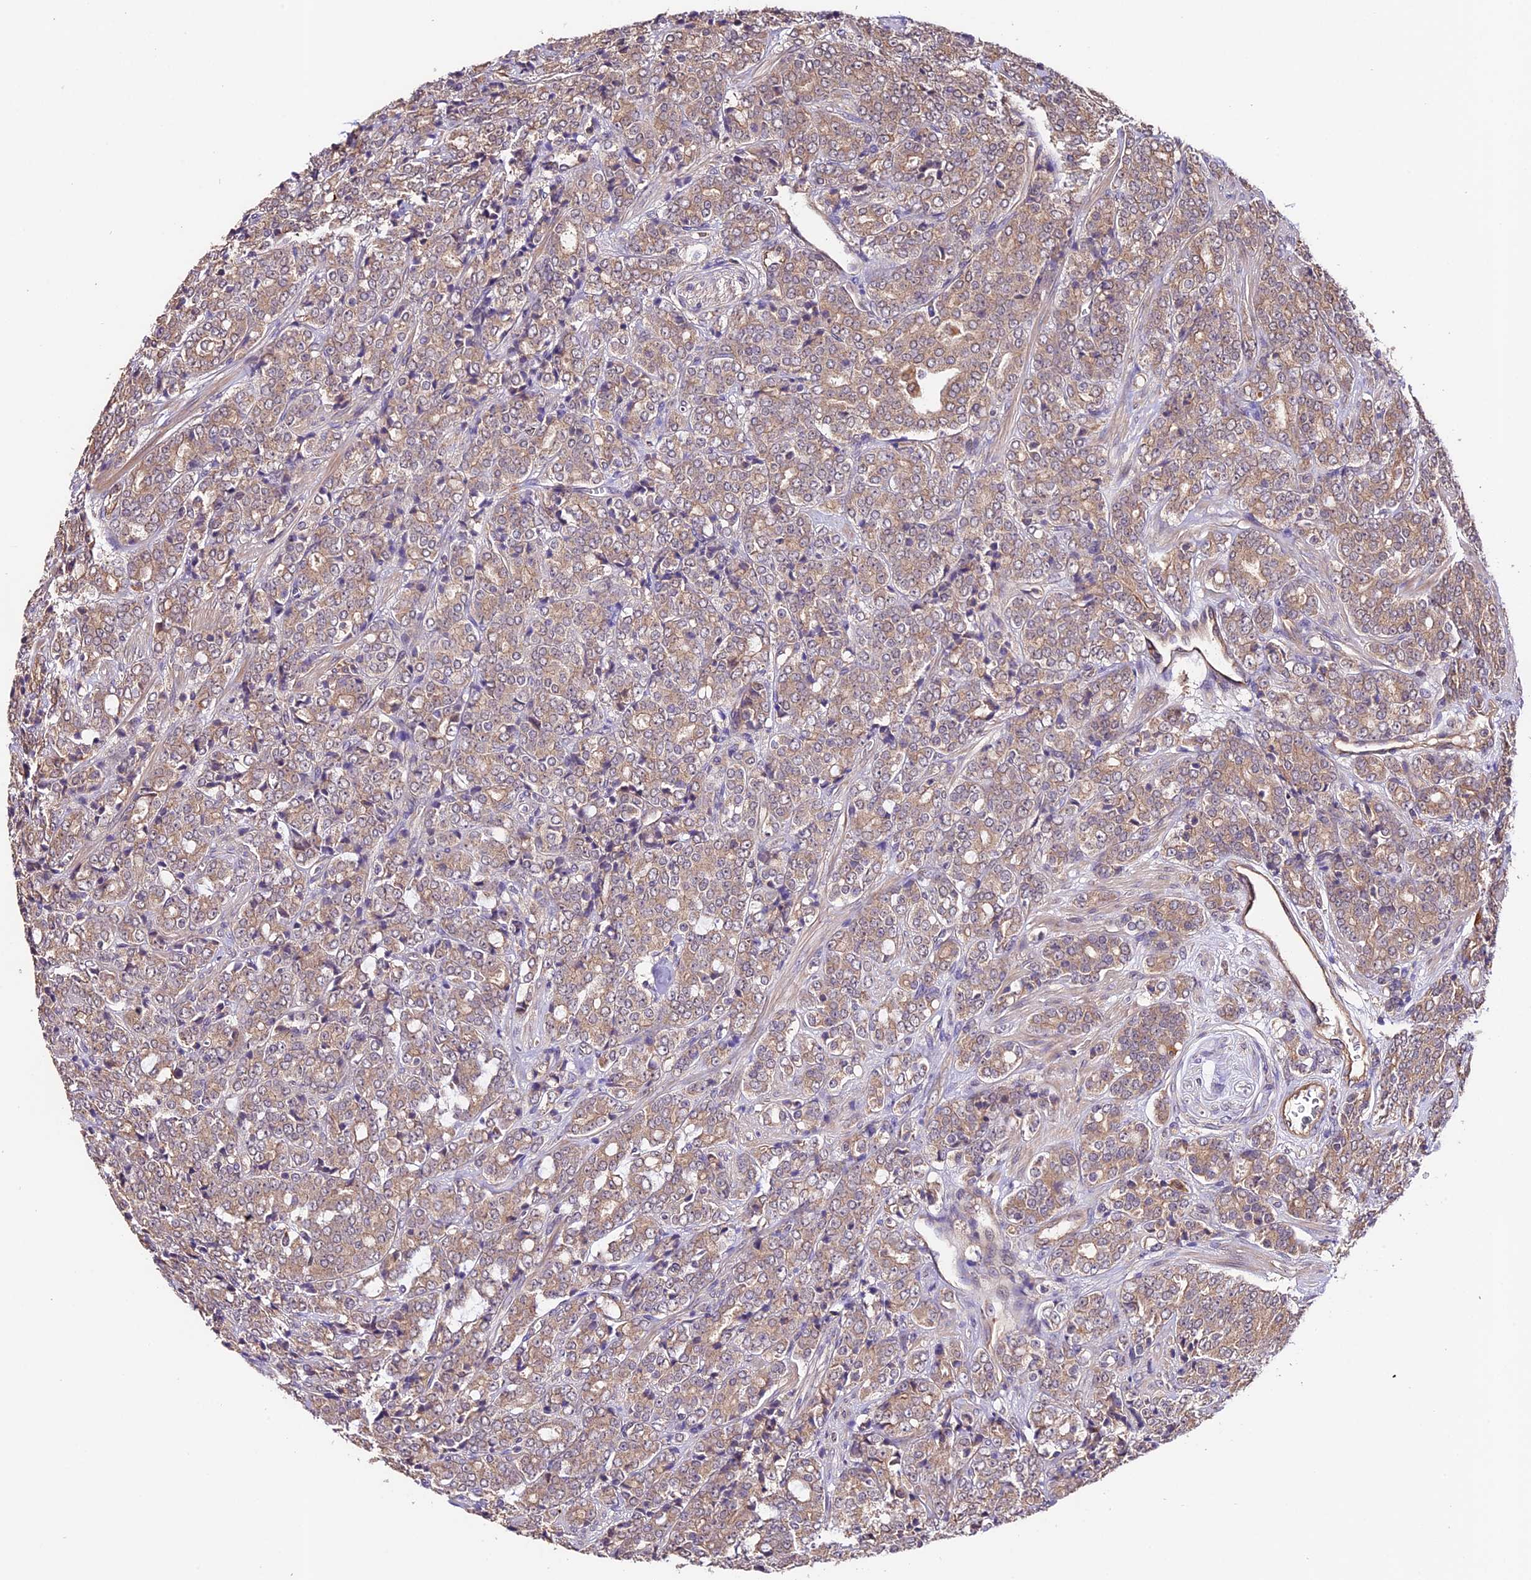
{"staining": {"intensity": "moderate", "quantity": ">75%", "location": "cytoplasmic/membranous"}, "tissue": "prostate cancer", "cell_type": "Tumor cells", "image_type": "cancer", "snomed": [{"axis": "morphology", "description": "Adenocarcinoma, High grade"}, {"axis": "topography", "description": "Prostate"}], "caption": "Moderate cytoplasmic/membranous protein expression is identified in about >75% of tumor cells in prostate cancer (high-grade adenocarcinoma). (Stains: DAB in brown, nuclei in blue, Microscopy: brightfield microscopy at high magnification).", "gene": "CES3", "patient": {"sex": "male", "age": 62}}